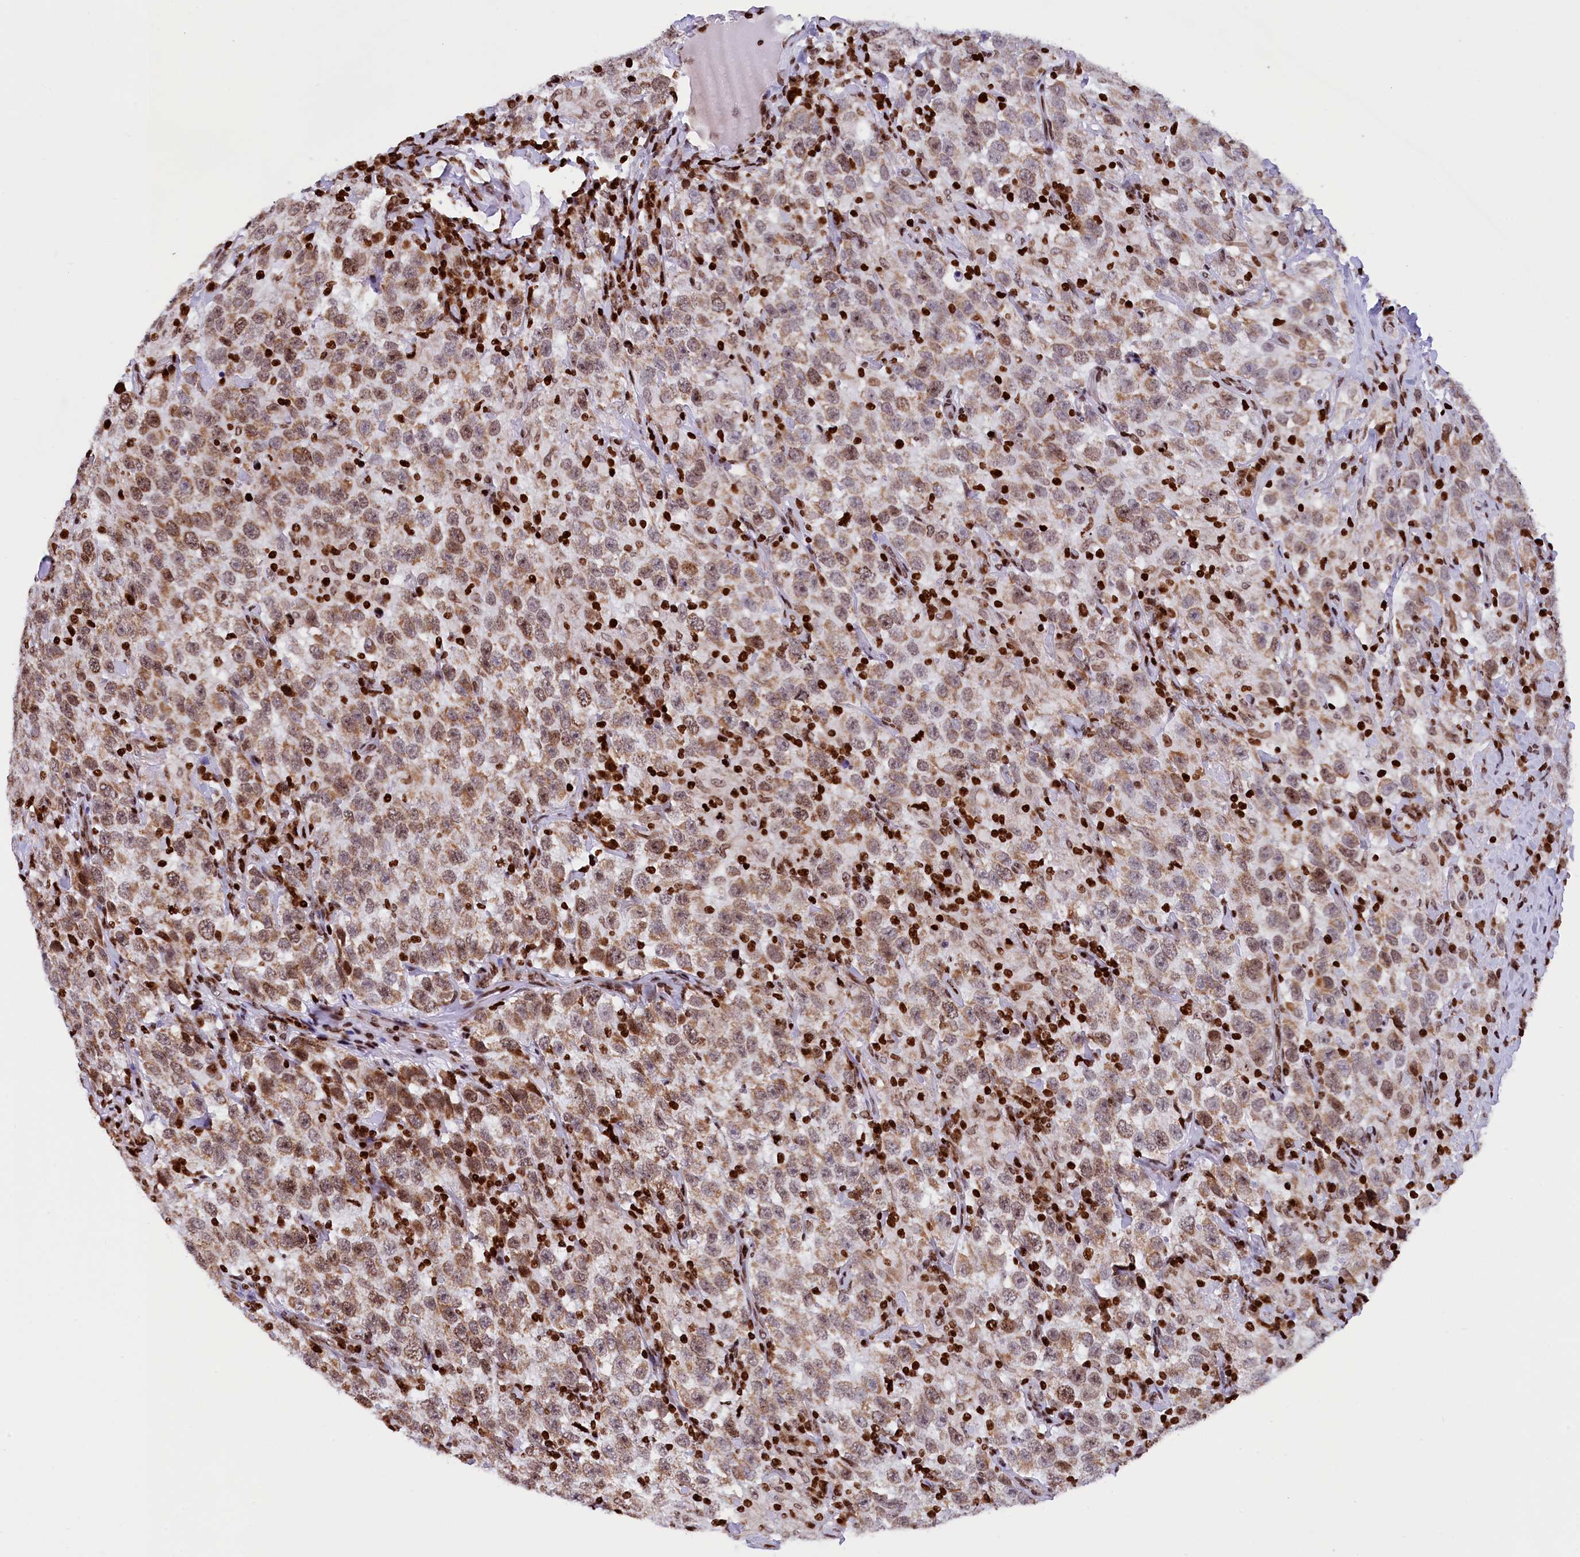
{"staining": {"intensity": "moderate", "quantity": "25%-75%", "location": "cytoplasmic/membranous"}, "tissue": "testis cancer", "cell_type": "Tumor cells", "image_type": "cancer", "snomed": [{"axis": "morphology", "description": "Seminoma, NOS"}, {"axis": "topography", "description": "Testis"}], "caption": "Immunohistochemical staining of human testis seminoma shows medium levels of moderate cytoplasmic/membranous expression in approximately 25%-75% of tumor cells. (DAB IHC, brown staining for protein, blue staining for nuclei).", "gene": "TIMM29", "patient": {"sex": "male", "age": 41}}